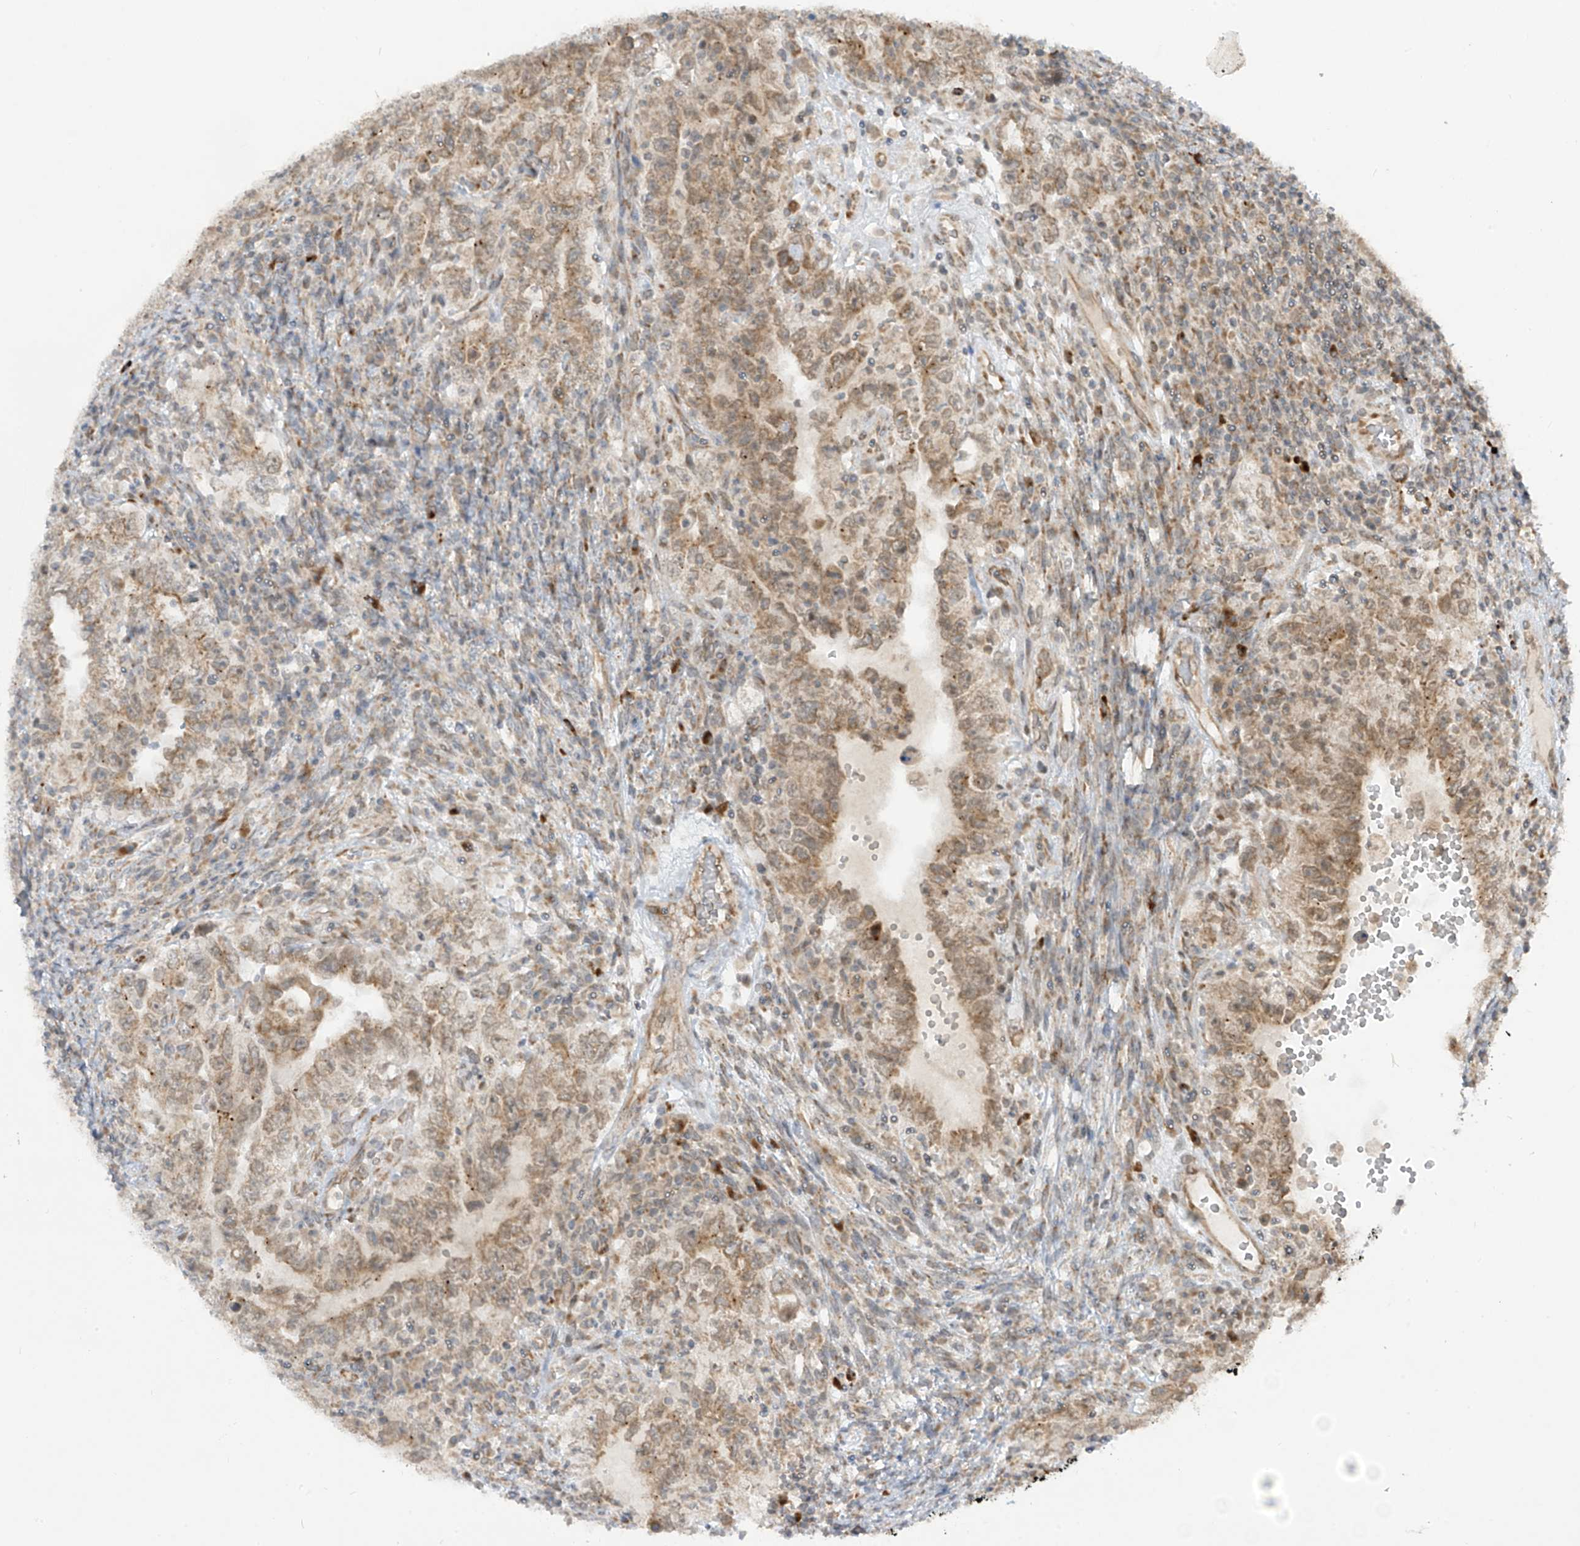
{"staining": {"intensity": "weak", "quantity": ">75%", "location": "cytoplasmic/membranous"}, "tissue": "testis cancer", "cell_type": "Tumor cells", "image_type": "cancer", "snomed": [{"axis": "morphology", "description": "Carcinoma, Embryonal, NOS"}, {"axis": "topography", "description": "Testis"}], "caption": "This micrograph exhibits immunohistochemistry staining of human testis cancer (embryonal carcinoma), with low weak cytoplasmic/membranous positivity in approximately >75% of tumor cells.", "gene": "TRIM67", "patient": {"sex": "male", "age": 26}}